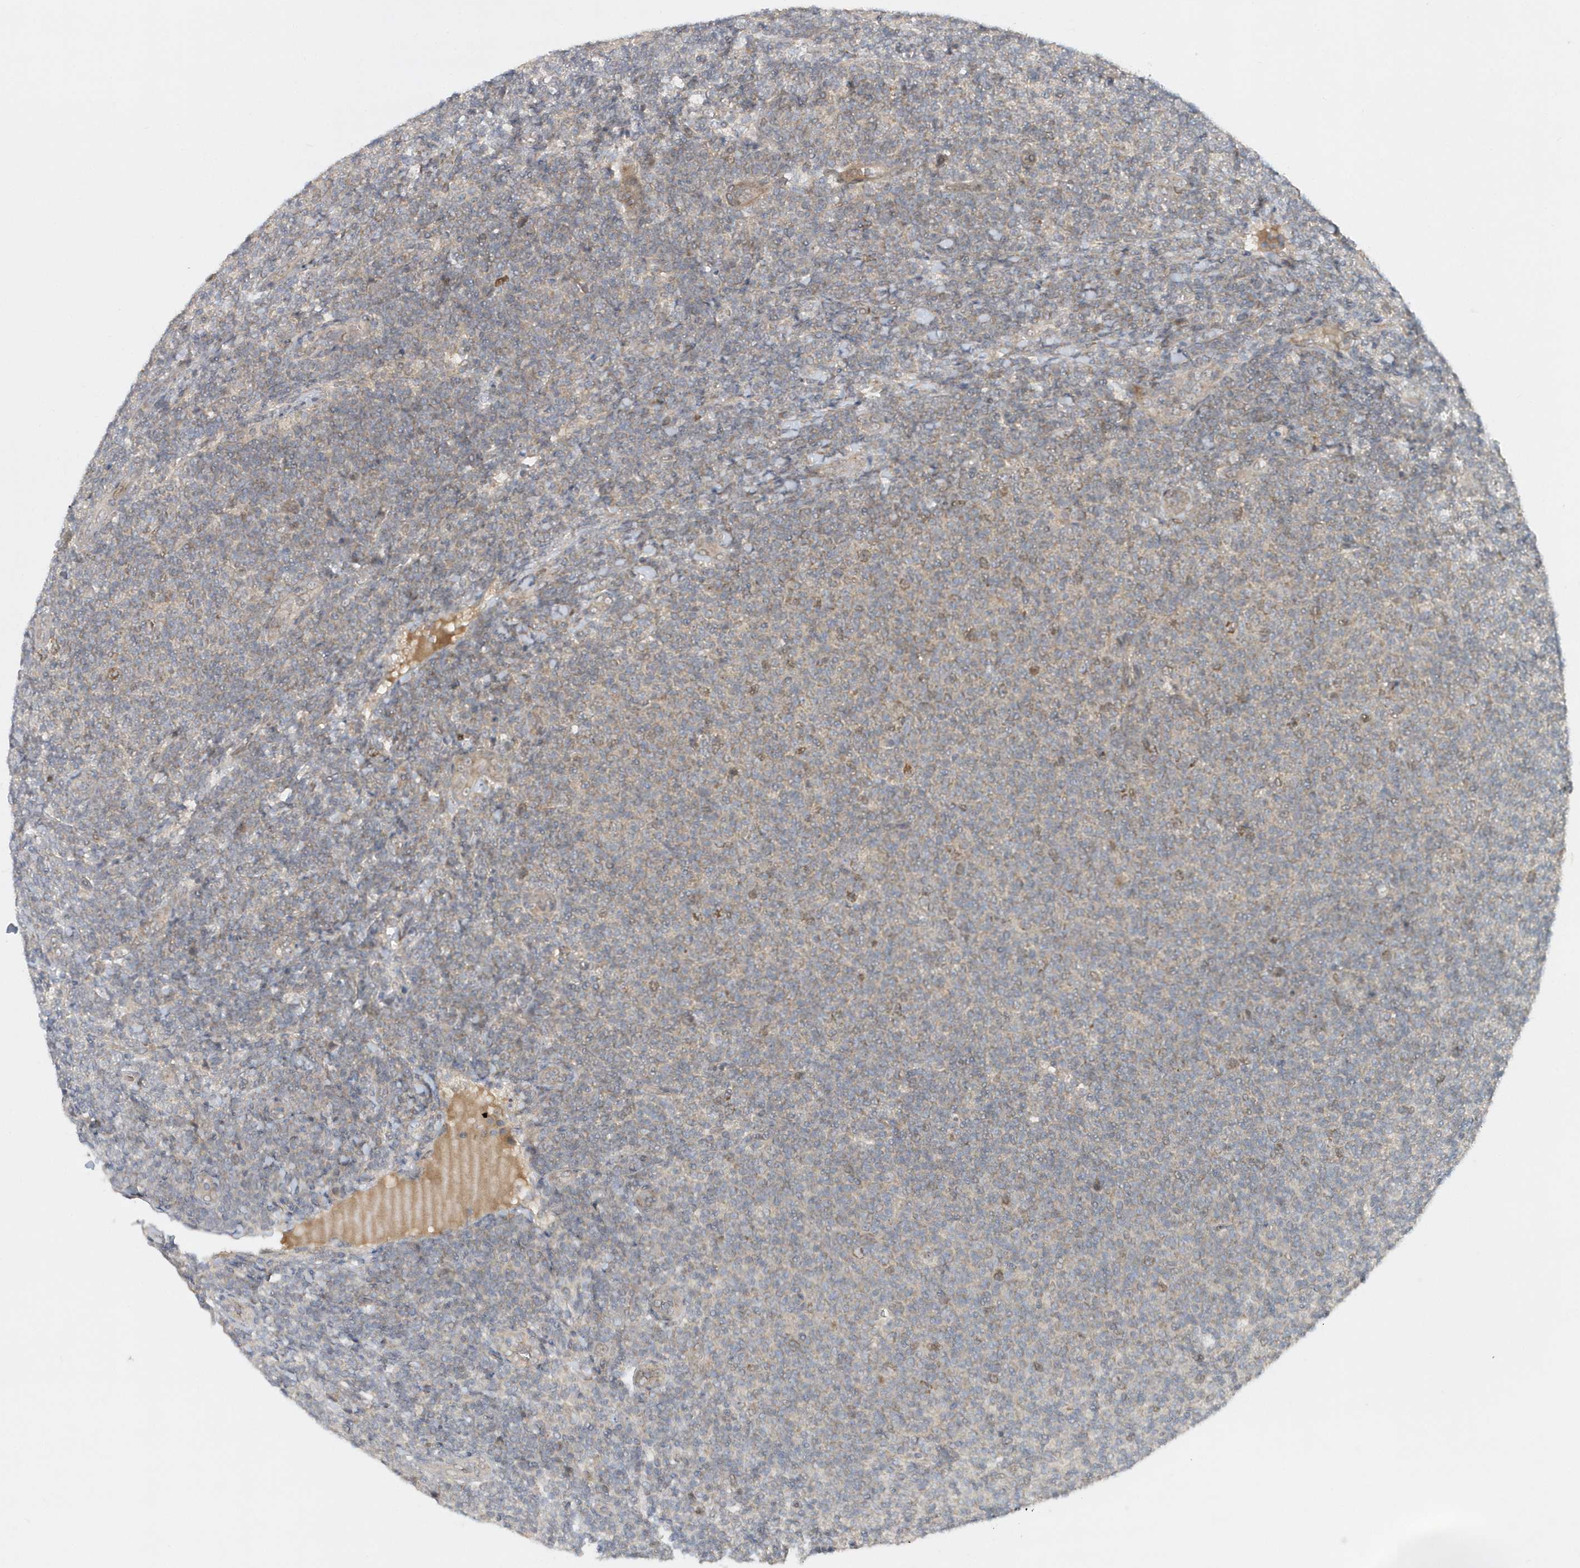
{"staining": {"intensity": "weak", "quantity": "<25%", "location": "cytoplasmic/membranous"}, "tissue": "lymphoma", "cell_type": "Tumor cells", "image_type": "cancer", "snomed": [{"axis": "morphology", "description": "Malignant lymphoma, non-Hodgkin's type, Low grade"}, {"axis": "topography", "description": "Lymph node"}], "caption": "Lymphoma was stained to show a protein in brown. There is no significant staining in tumor cells. (DAB immunohistochemistry, high magnification).", "gene": "MXI1", "patient": {"sex": "male", "age": 66}}